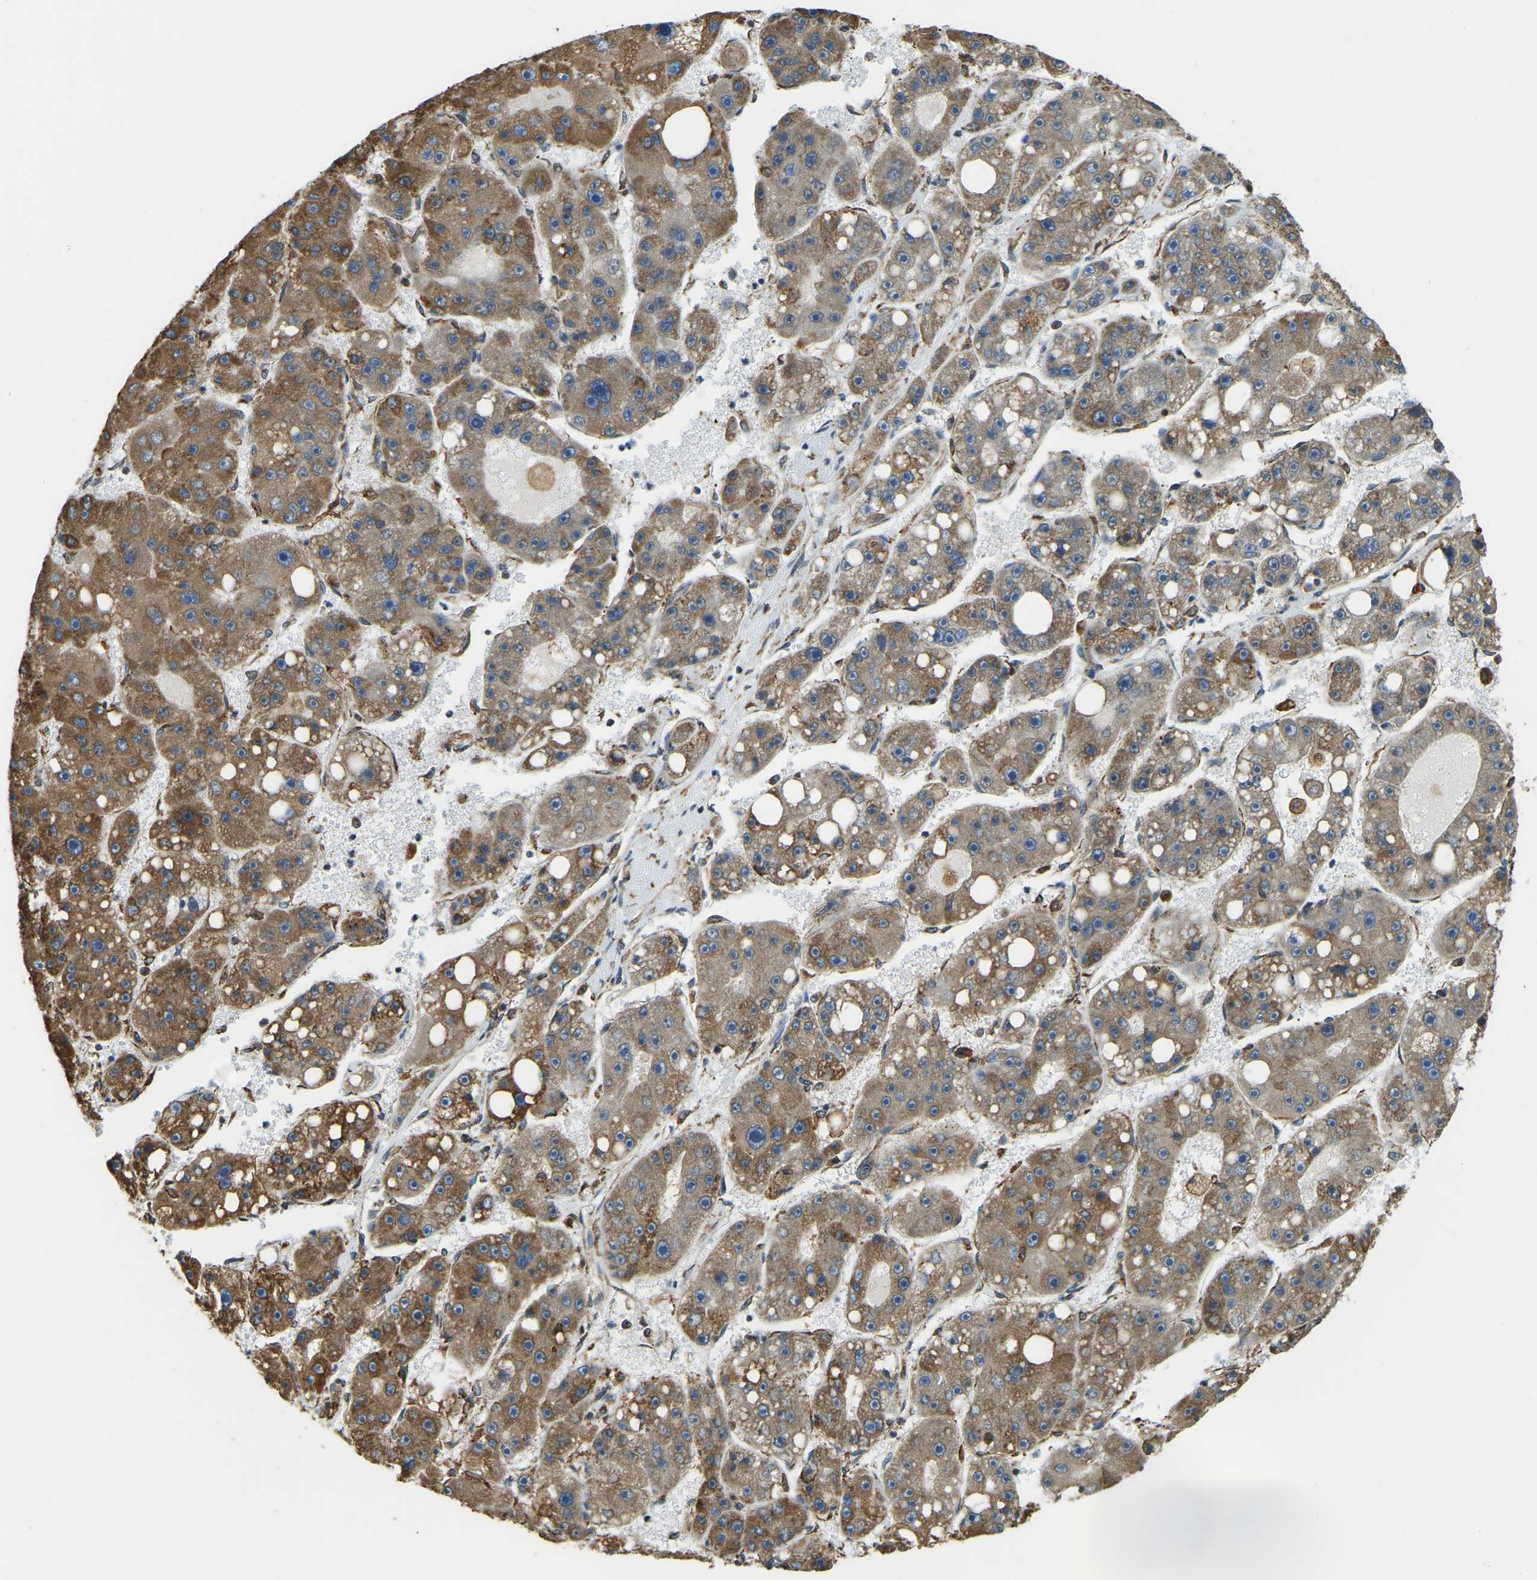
{"staining": {"intensity": "moderate", "quantity": ">75%", "location": "cytoplasmic/membranous"}, "tissue": "liver cancer", "cell_type": "Tumor cells", "image_type": "cancer", "snomed": [{"axis": "morphology", "description": "Carcinoma, Hepatocellular, NOS"}, {"axis": "topography", "description": "Liver"}], "caption": "DAB (3,3'-diaminobenzidine) immunohistochemical staining of human liver cancer exhibits moderate cytoplasmic/membranous protein positivity in approximately >75% of tumor cells. The protein is shown in brown color, while the nuclei are stained blue.", "gene": "RNF115", "patient": {"sex": "female", "age": 61}}